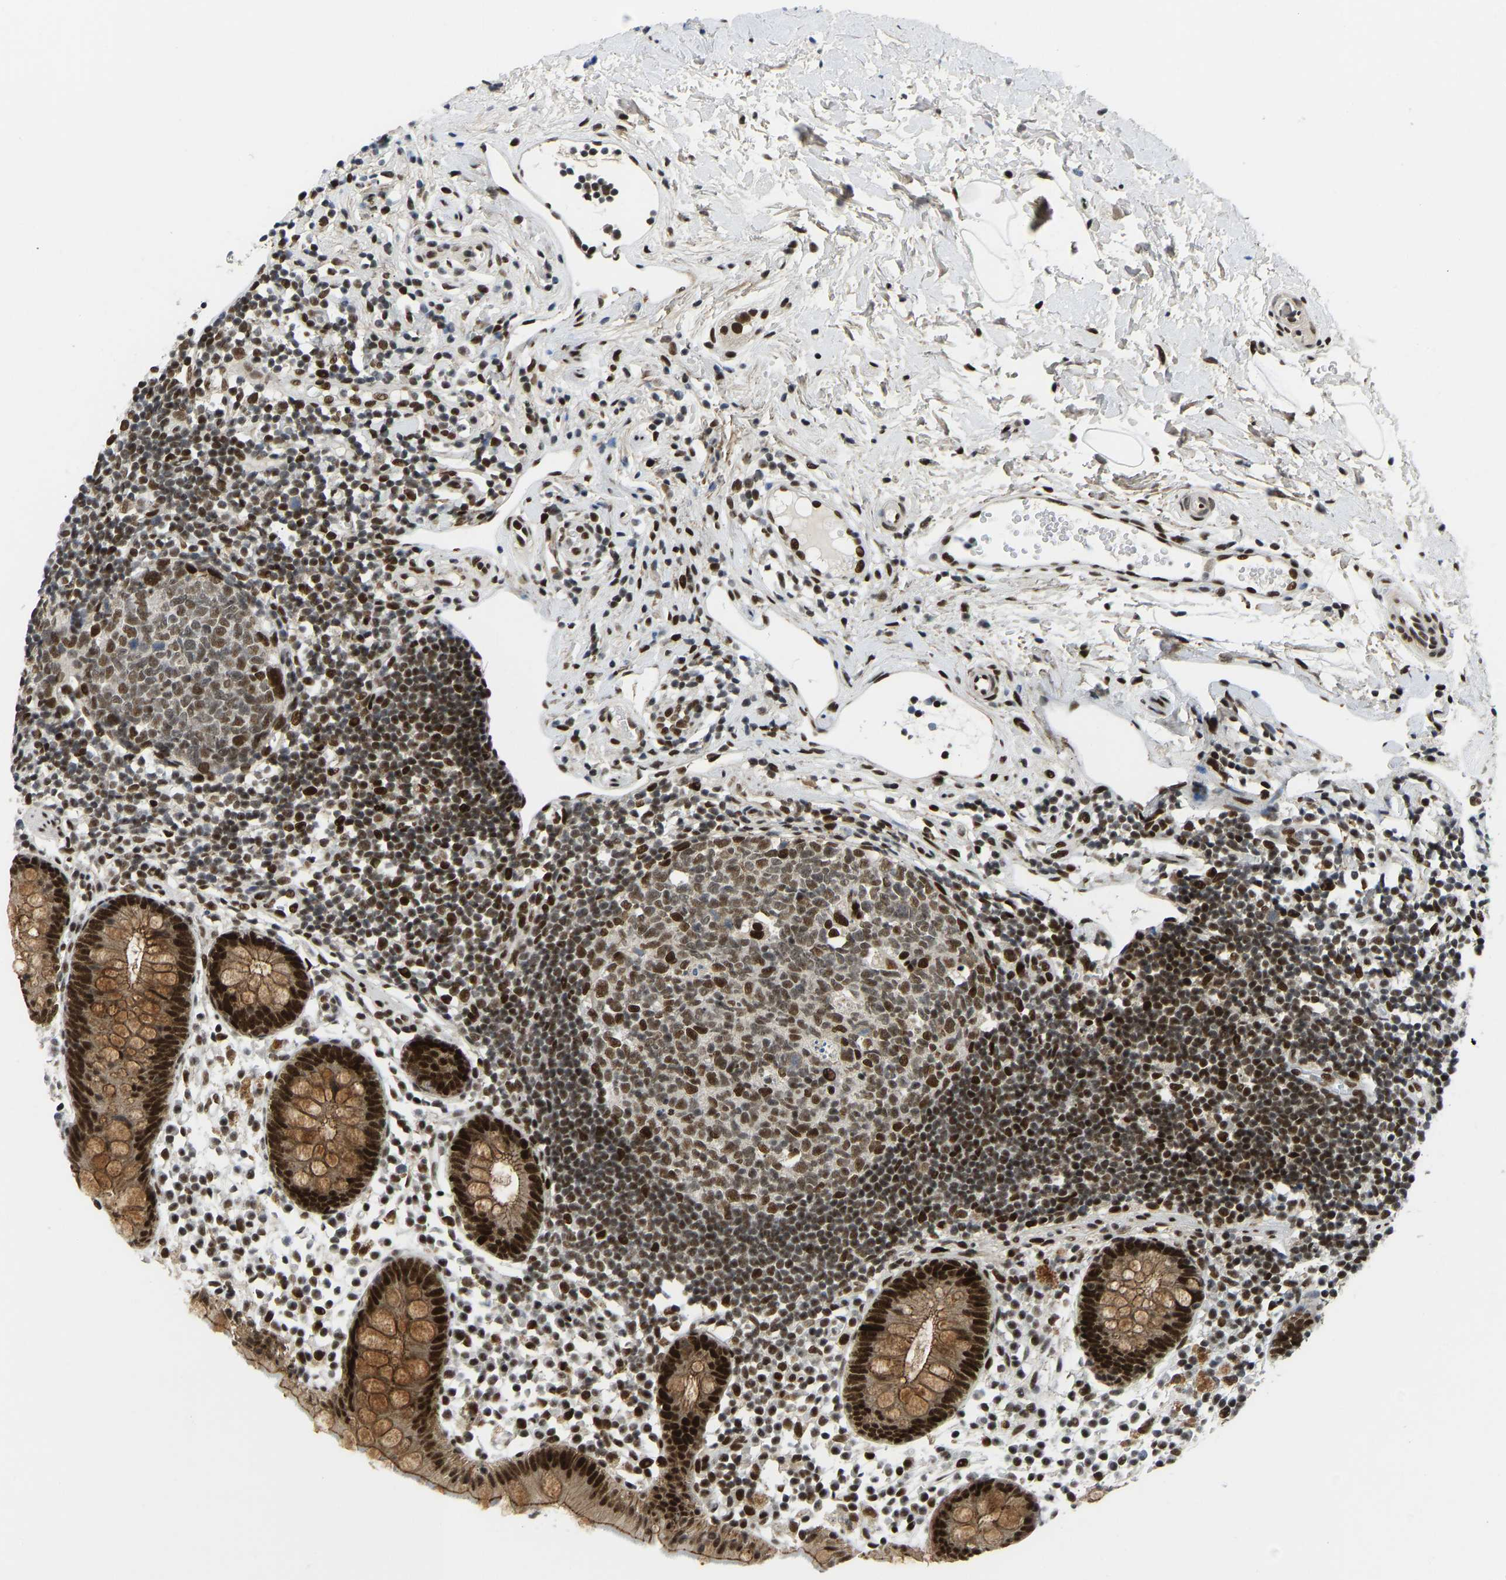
{"staining": {"intensity": "strong", "quantity": ">75%", "location": "cytoplasmic/membranous,nuclear"}, "tissue": "appendix", "cell_type": "Glandular cells", "image_type": "normal", "snomed": [{"axis": "morphology", "description": "Normal tissue, NOS"}, {"axis": "topography", "description": "Appendix"}], "caption": "A high-resolution micrograph shows IHC staining of benign appendix, which exhibits strong cytoplasmic/membranous,nuclear positivity in about >75% of glandular cells. (Brightfield microscopy of DAB IHC at high magnification).", "gene": "FOXK1", "patient": {"sex": "female", "age": 20}}